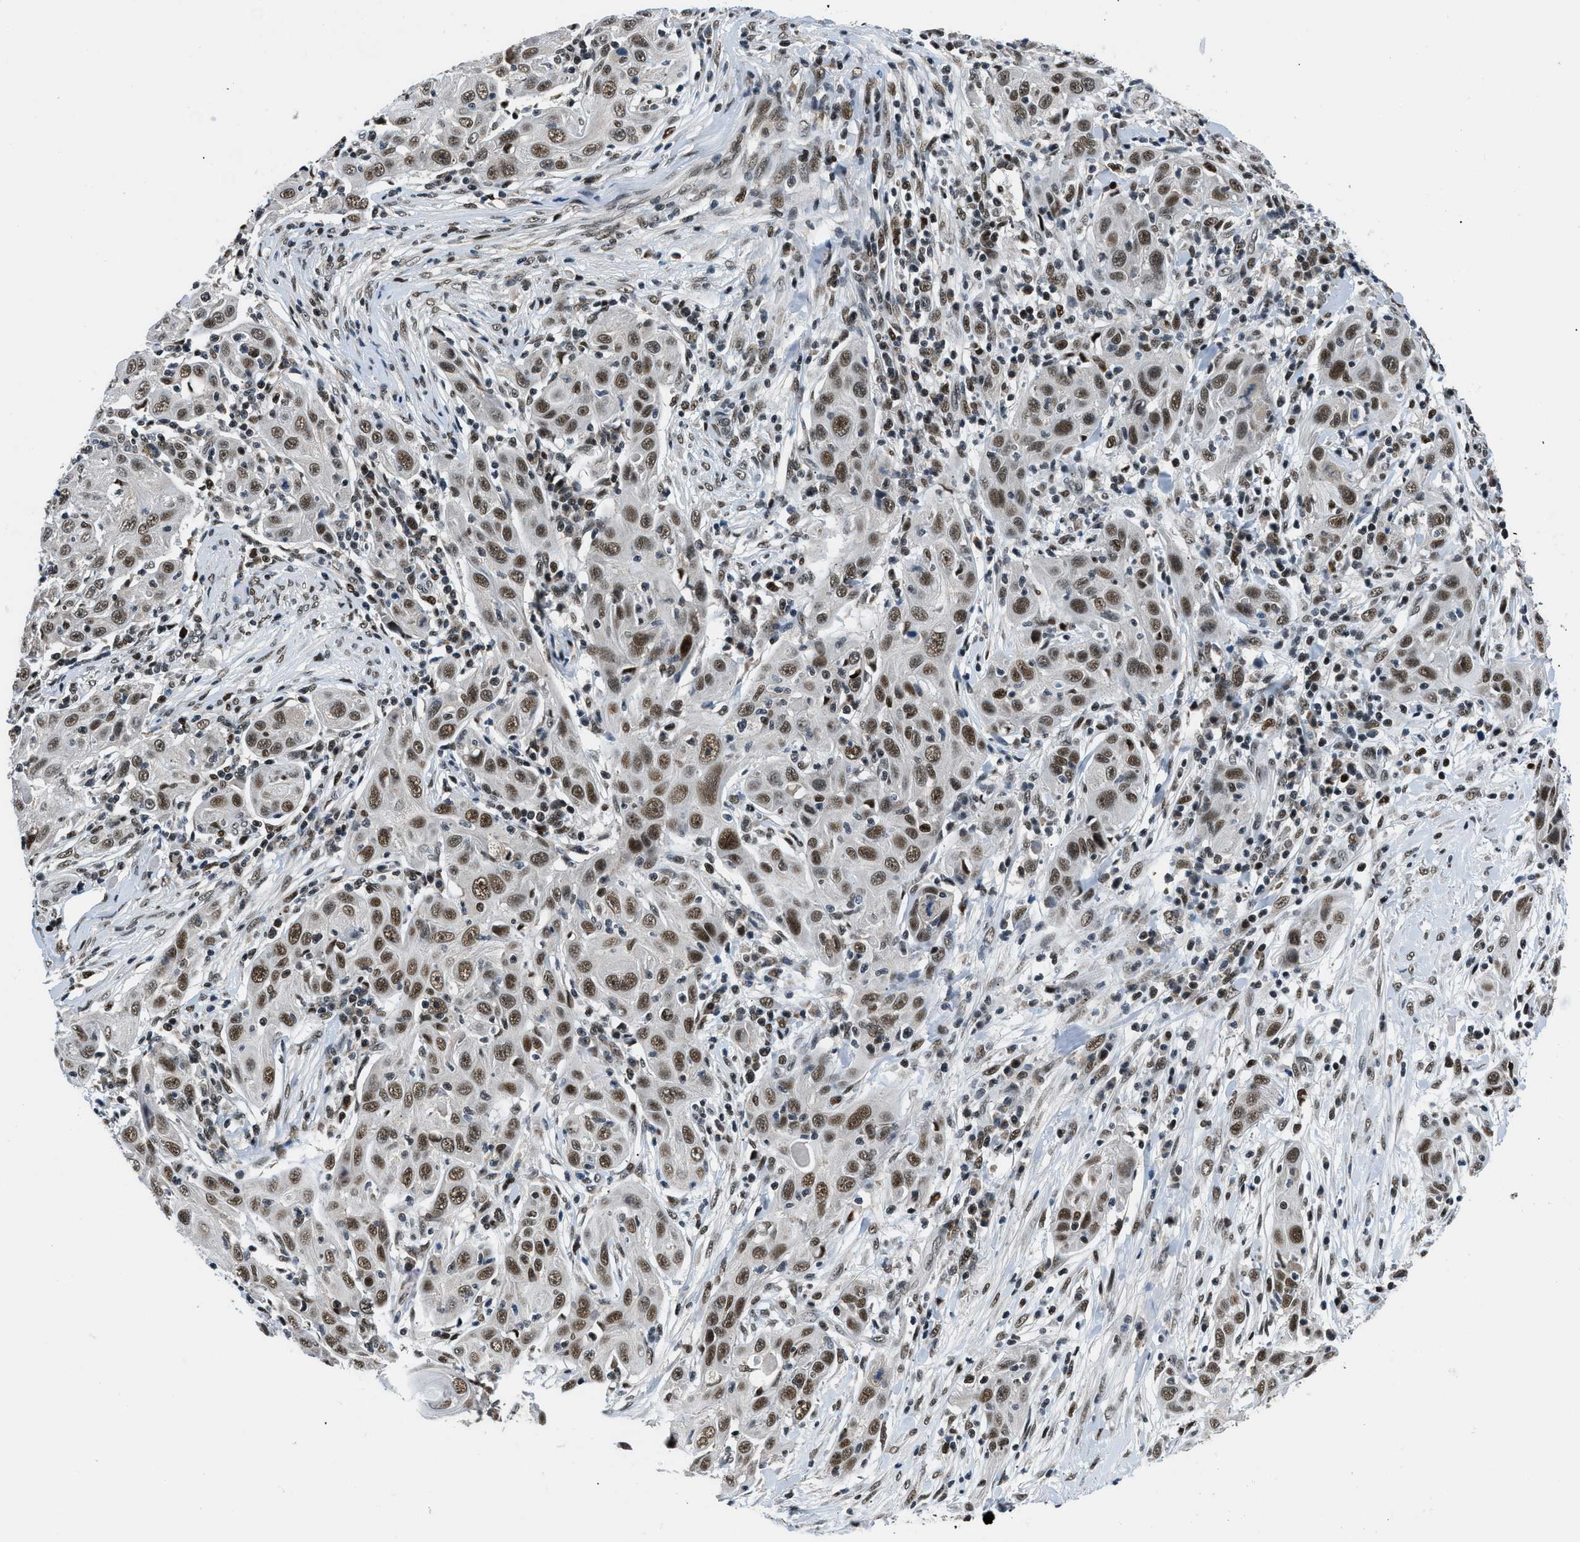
{"staining": {"intensity": "strong", "quantity": ">75%", "location": "nuclear"}, "tissue": "skin cancer", "cell_type": "Tumor cells", "image_type": "cancer", "snomed": [{"axis": "morphology", "description": "Squamous cell carcinoma, NOS"}, {"axis": "topography", "description": "Skin"}], "caption": "IHC of human skin cancer (squamous cell carcinoma) demonstrates high levels of strong nuclear positivity in approximately >75% of tumor cells.", "gene": "KDM3B", "patient": {"sex": "female", "age": 88}}